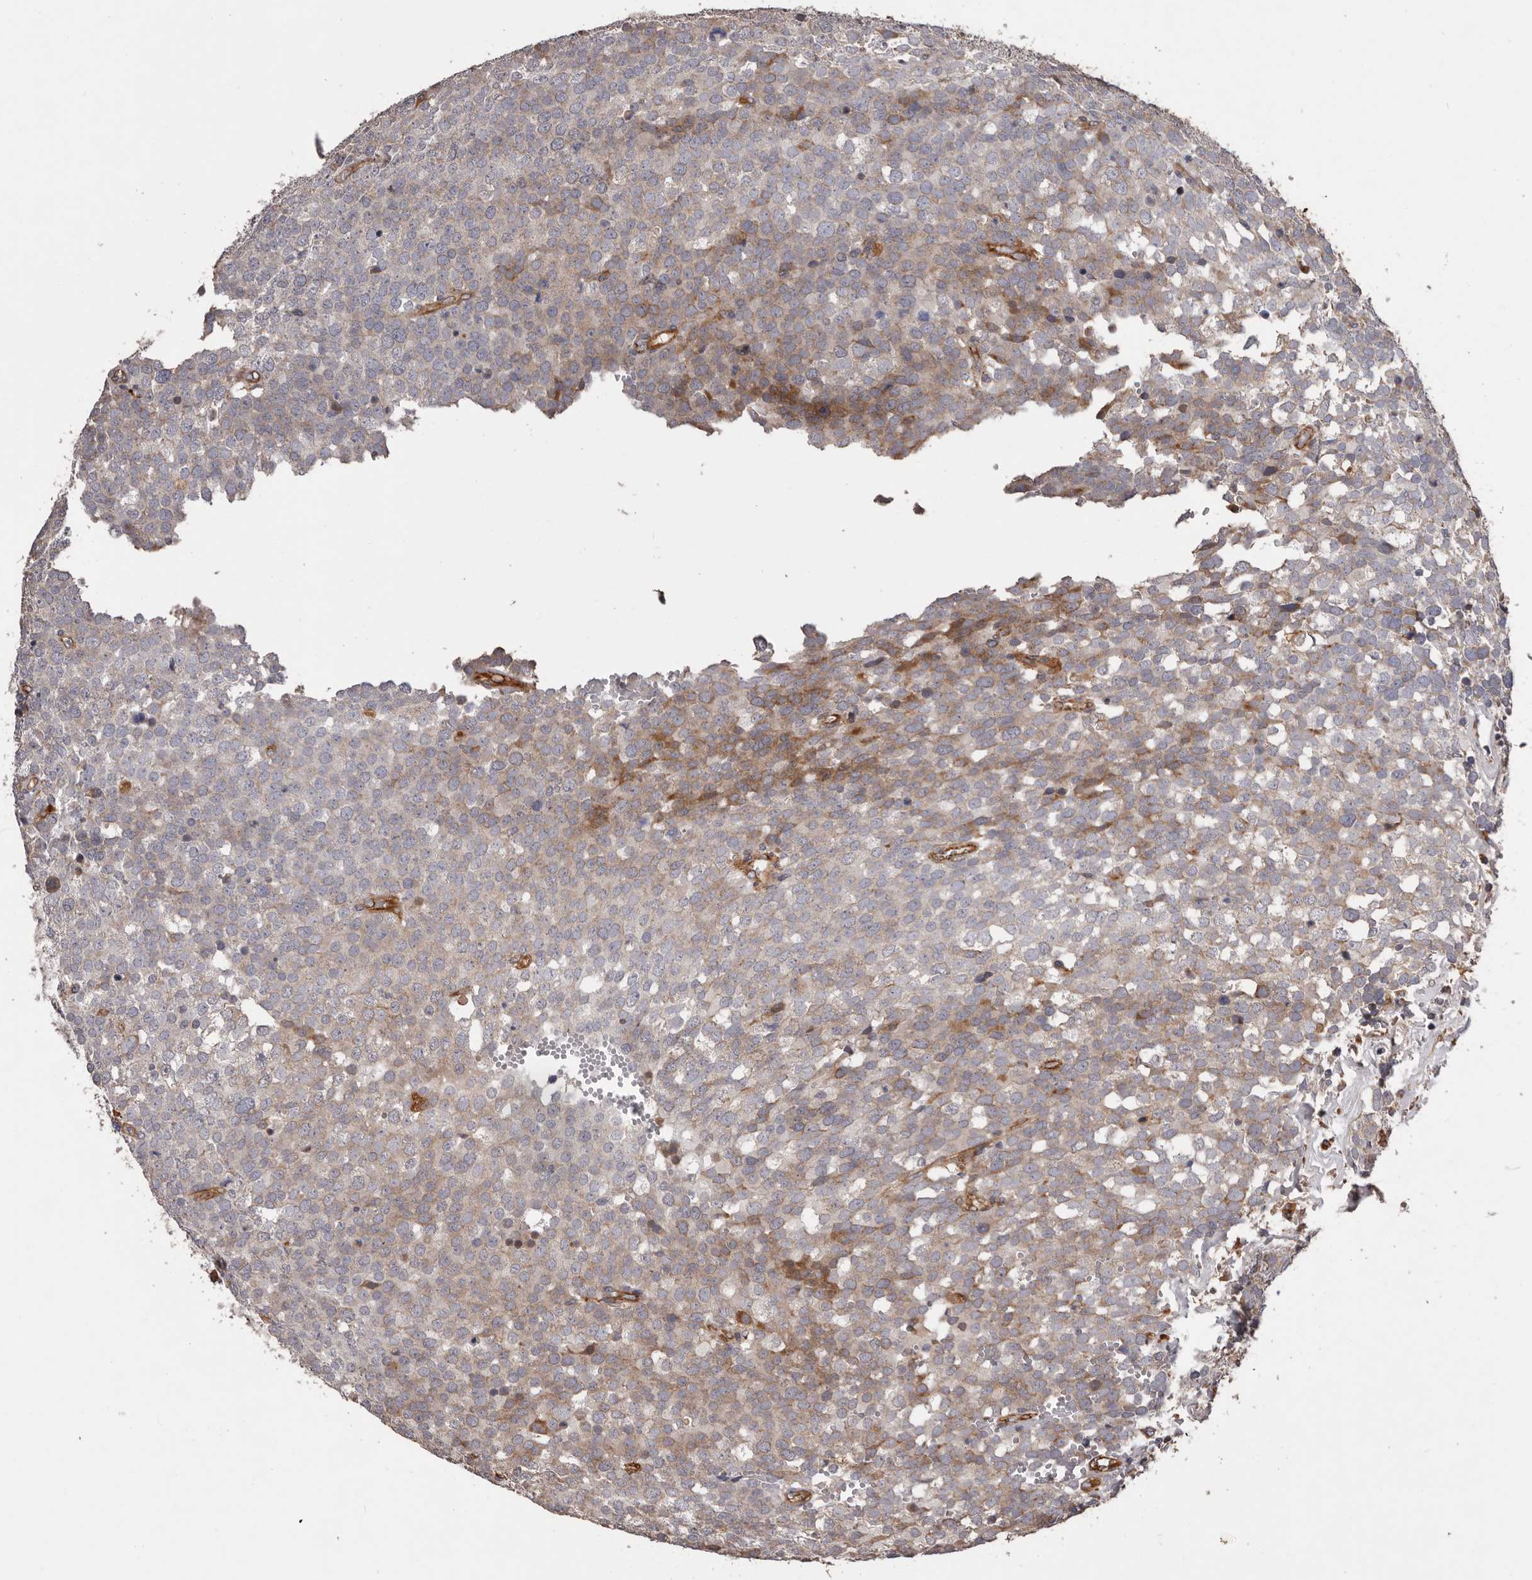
{"staining": {"intensity": "weak", "quantity": "<25%", "location": "cytoplasmic/membranous"}, "tissue": "testis cancer", "cell_type": "Tumor cells", "image_type": "cancer", "snomed": [{"axis": "morphology", "description": "Seminoma, NOS"}, {"axis": "topography", "description": "Testis"}], "caption": "DAB immunohistochemical staining of human testis cancer (seminoma) reveals no significant staining in tumor cells.", "gene": "CEP104", "patient": {"sex": "male", "age": 71}}